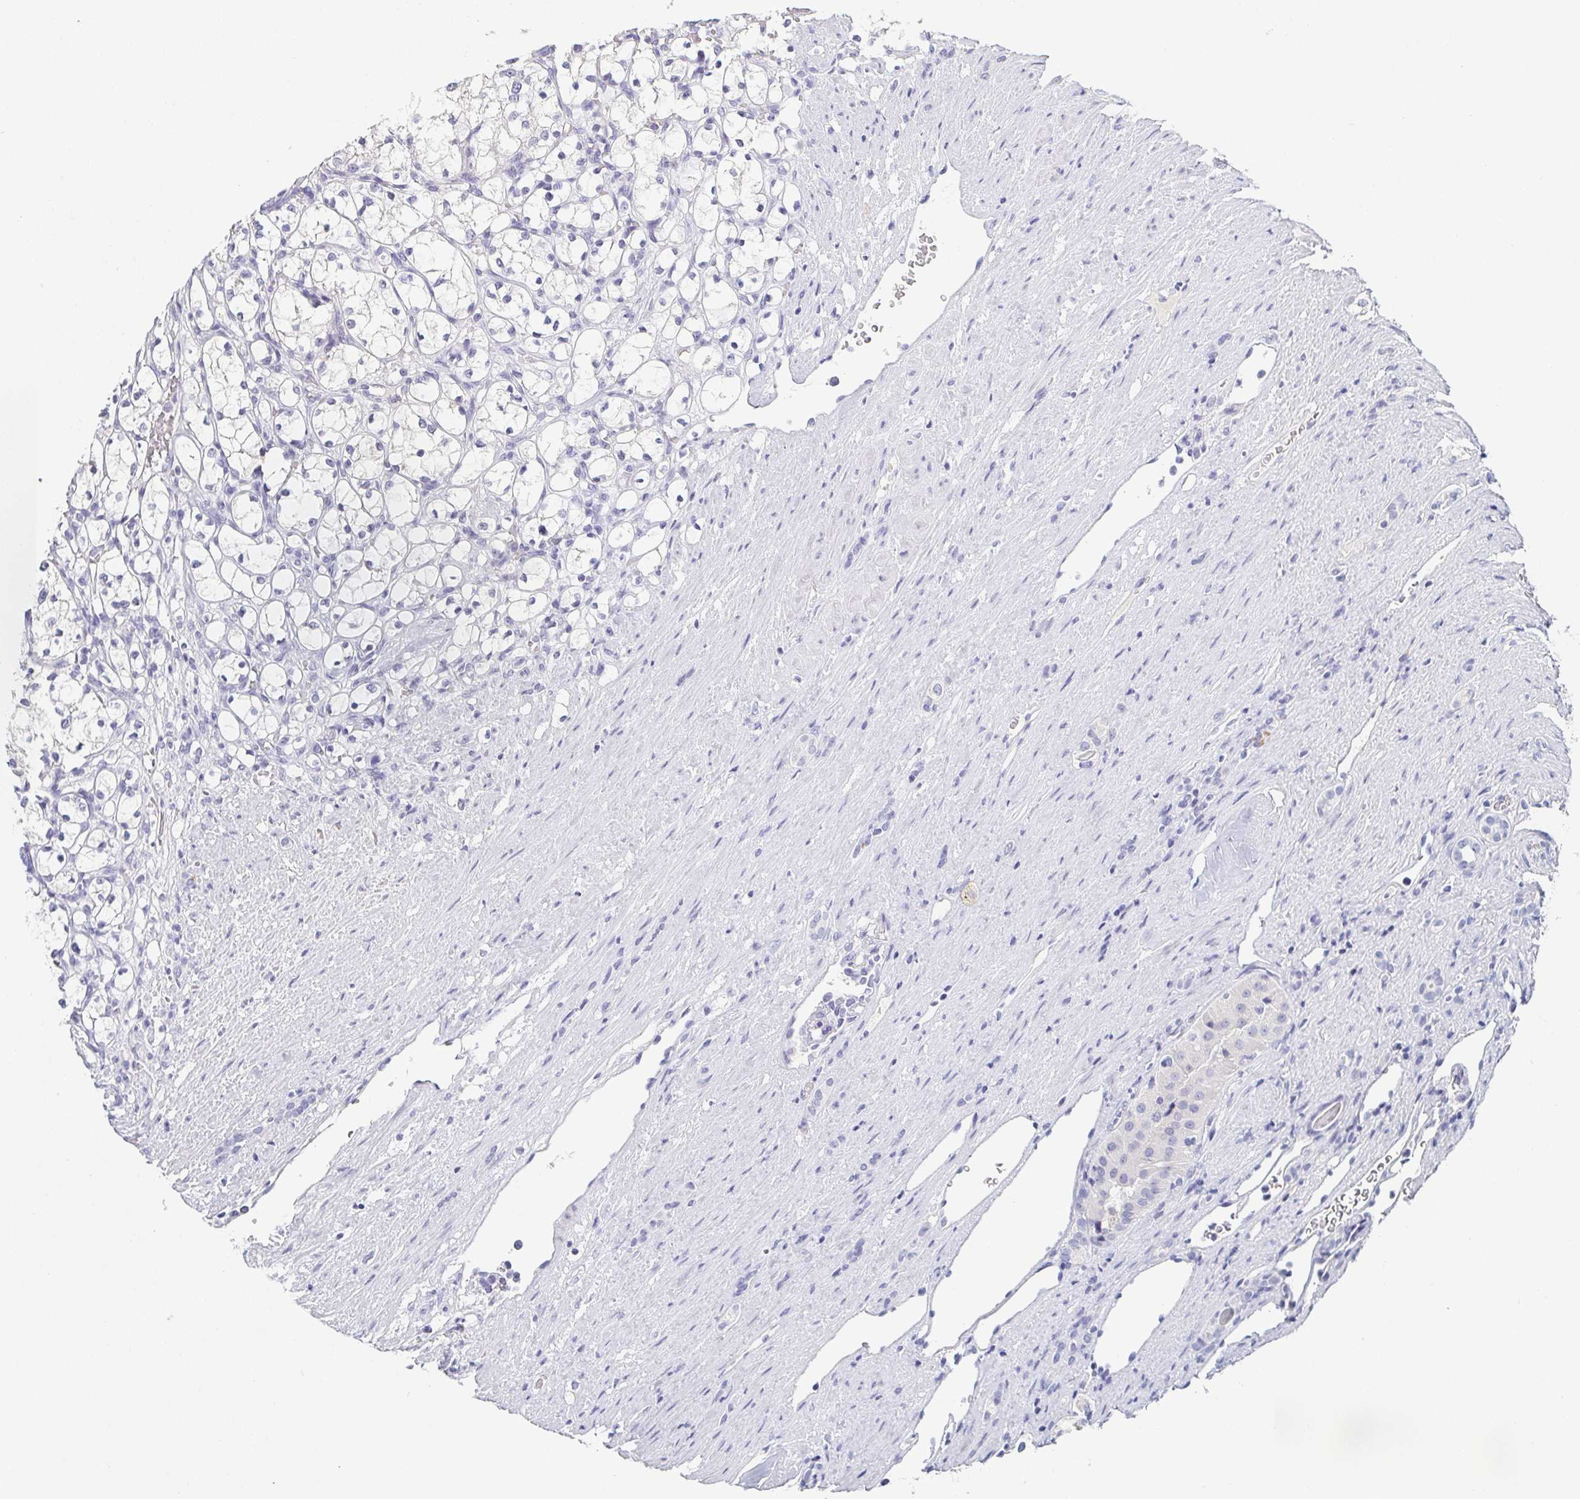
{"staining": {"intensity": "negative", "quantity": "none", "location": "none"}, "tissue": "renal cancer", "cell_type": "Tumor cells", "image_type": "cancer", "snomed": [{"axis": "morphology", "description": "Adenocarcinoma, NOS"}, {"axis": "topography", "description": "Kidney"}], "caption": "Immunohistochemical staining of human renal adenocarcinoma reveals no significant positivity in tumor cells.", "gene": "ITLN1", "patient": {"sex": "female", "age": 69}}